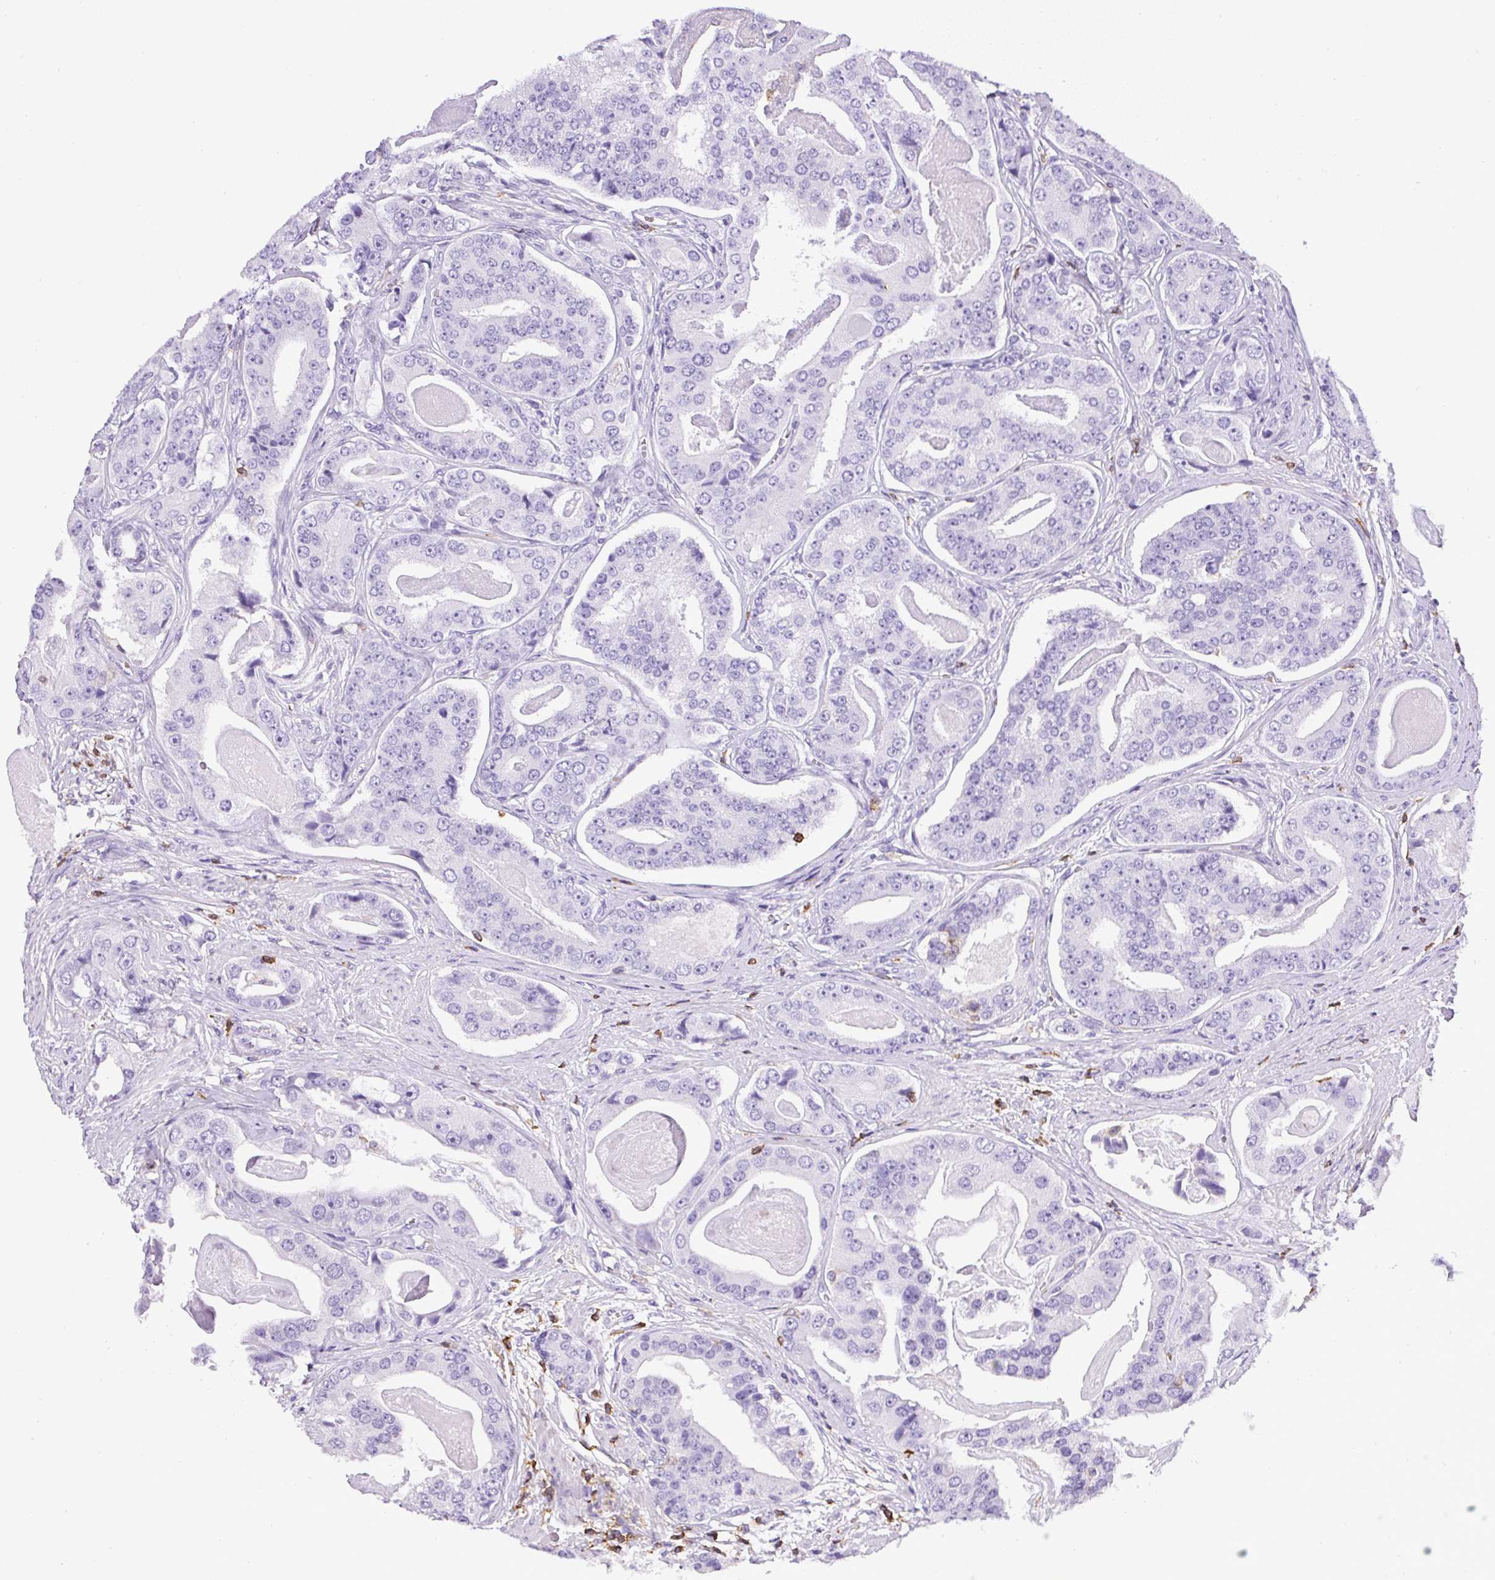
{"staining": {"intensity": "negative", "quantity": "none", "location": "none"}, "tissue": "prostate cancer", "cell_type": "Tumor cells", "image_type": "cancer", "snomed": [{"axis": "morphology", "description": "Adenocarcinoma, High grade"}, {"axis": "topography", "description": "Prostate"}], "caption": "Tumor cells show no significant staining in adenocarcinoma (high-grade) (prostate).", "gene": "FAM228B", "patient": {"sex": "male", "age": 71}}